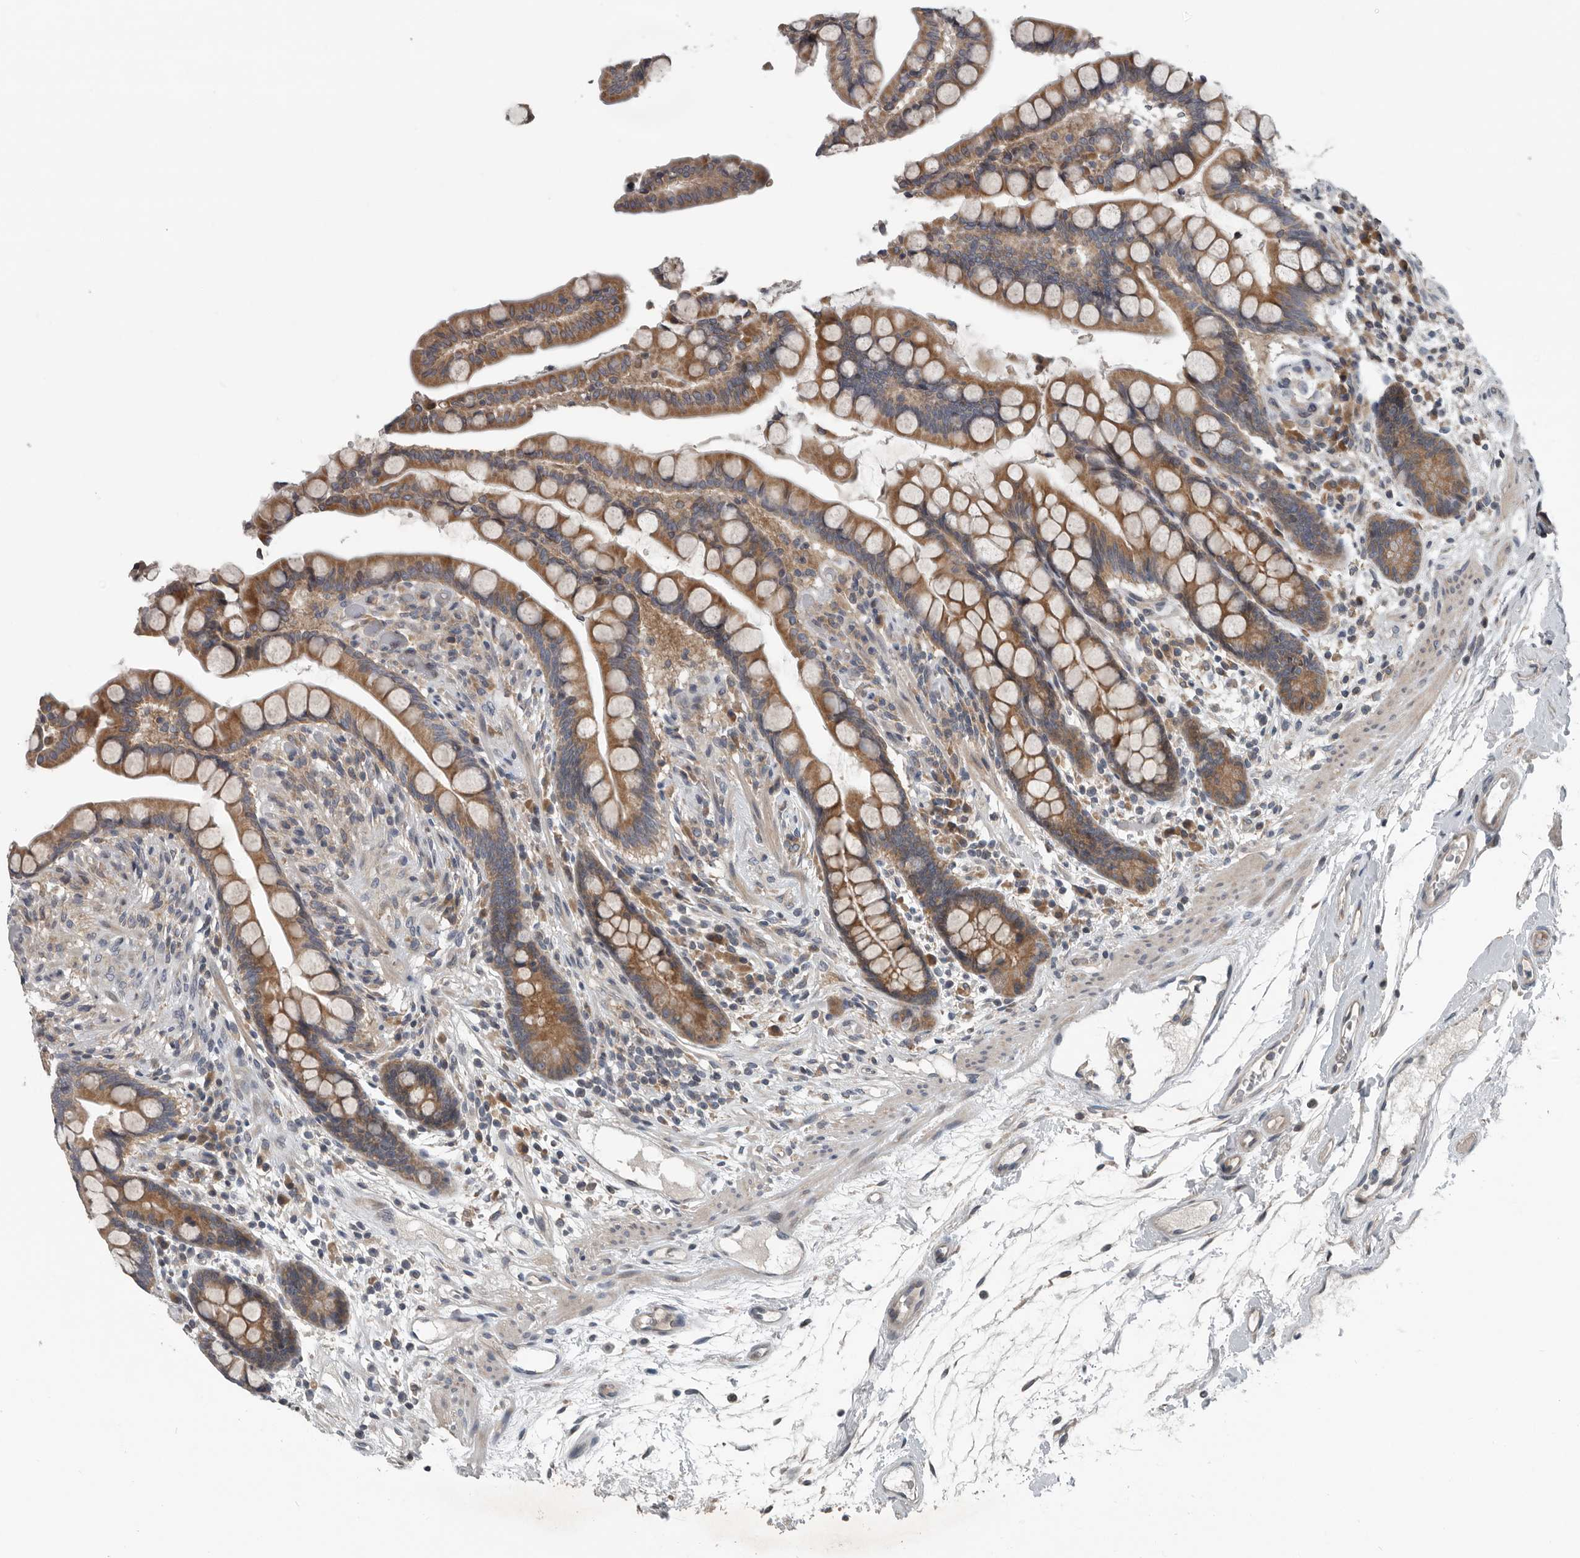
{"staining": {"intensity": "negative", "quantity": "none", "location": "none"}, "tissue": "colon", "cell_type": "Endothelial cells", "image_type": "normal", "snomed": [{"axis": "morphology", "description": "Normal tissue, NOS"}, {"axis": "topography", "description": "Colon"}], "caption": "DAB (3,3'-diaminobenzidine) immunohistochemical staining of unremarkable colon exhibits no significant expression in endothelial cells. Nuclei are stained in blue.", "gene": "TMEM199", "patient": {"sex": "male", "age": 73}}